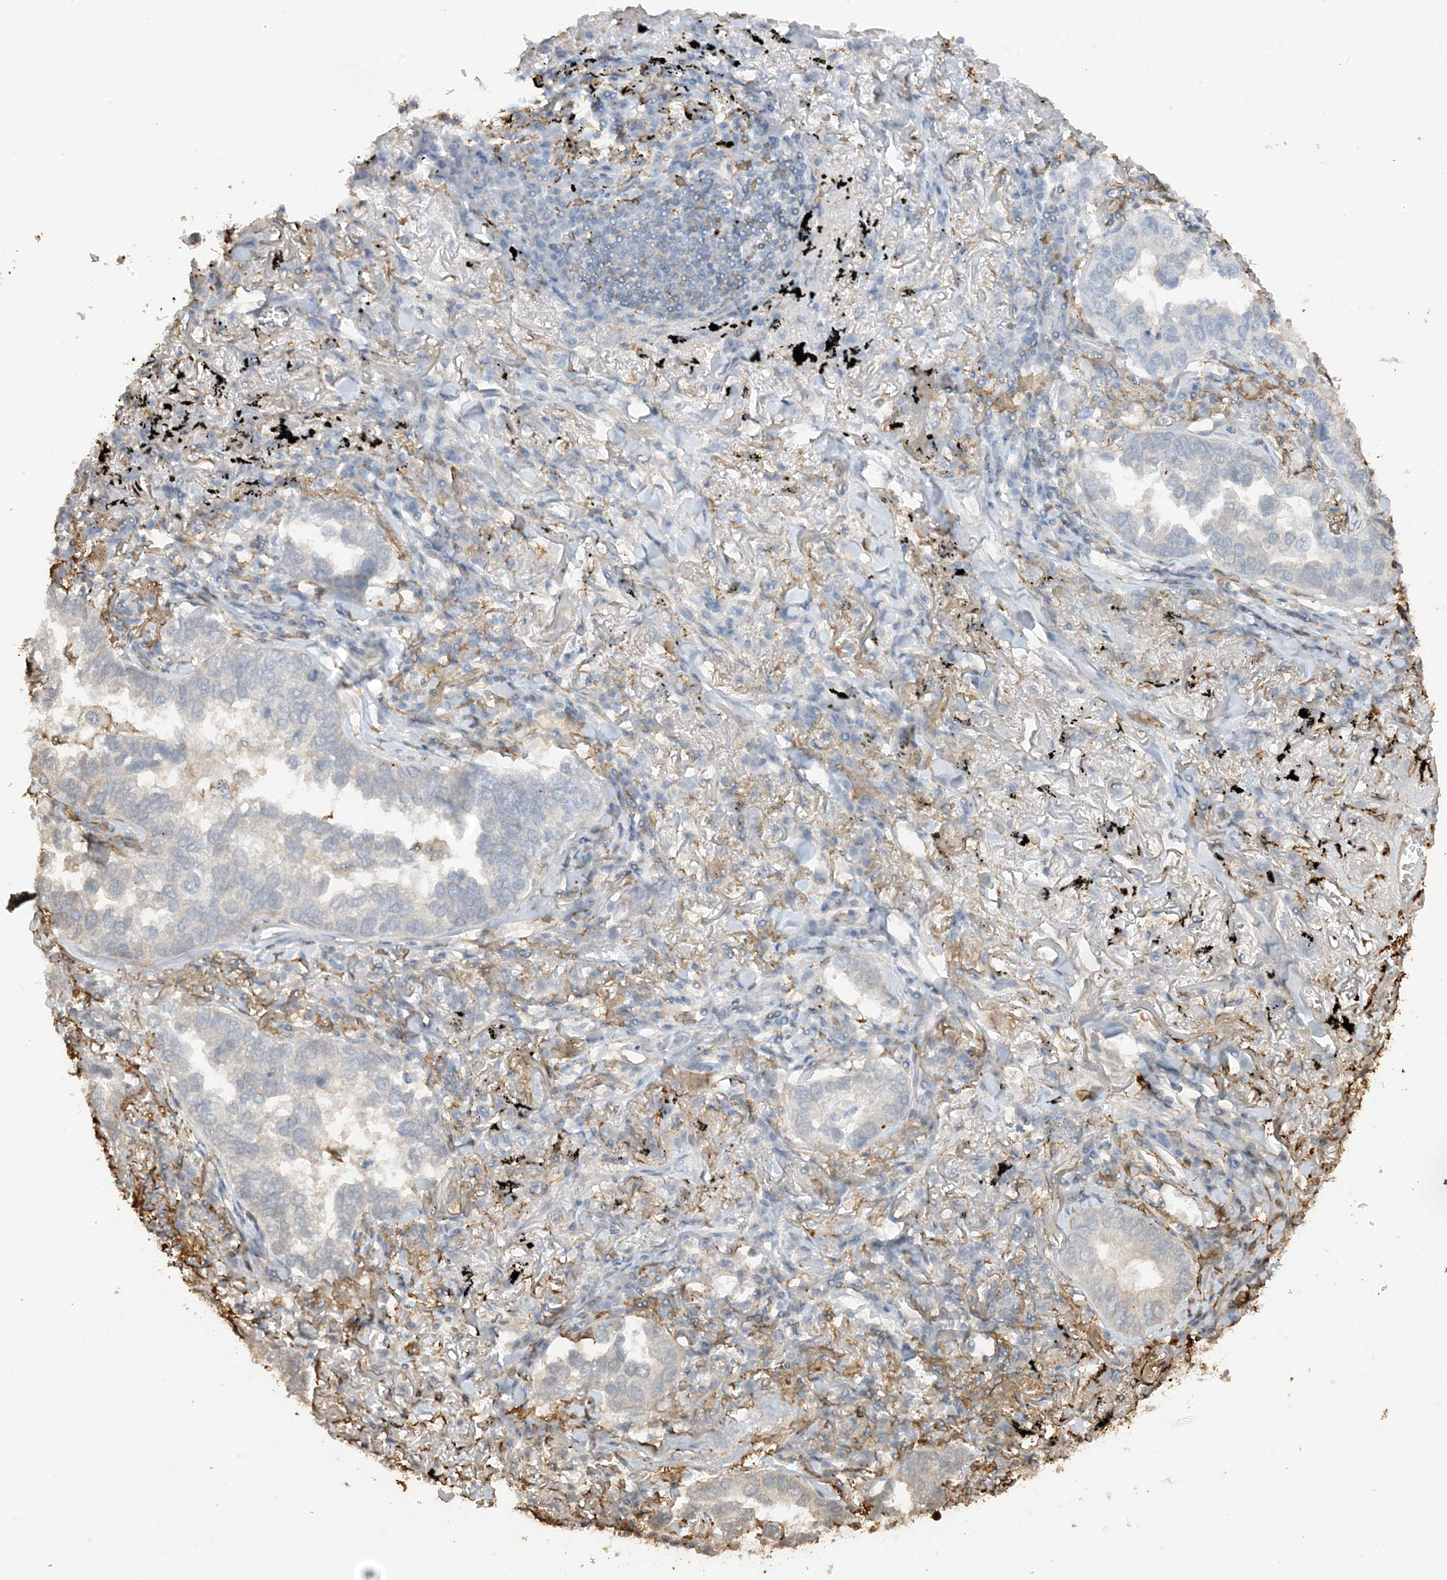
{"staining": {"intensity": "negative", "quantity": "none", "location": "none"}, "tissue": "lung cancer", "cell_type": "Tumor cells", "image_type": "cancer", "snomed": [{"axis": "morphology", "description": "Adenocarcinoma, NOS"}, {"axis": "topography", "description": "Lung"}], "caption": "Immunohistochemical staining of lung cancer (adenocarcinoma) reveals no significant expression in tumor cells.", "gene": "PHACTR2", "patient": {"sex": "male", "age": 65}}